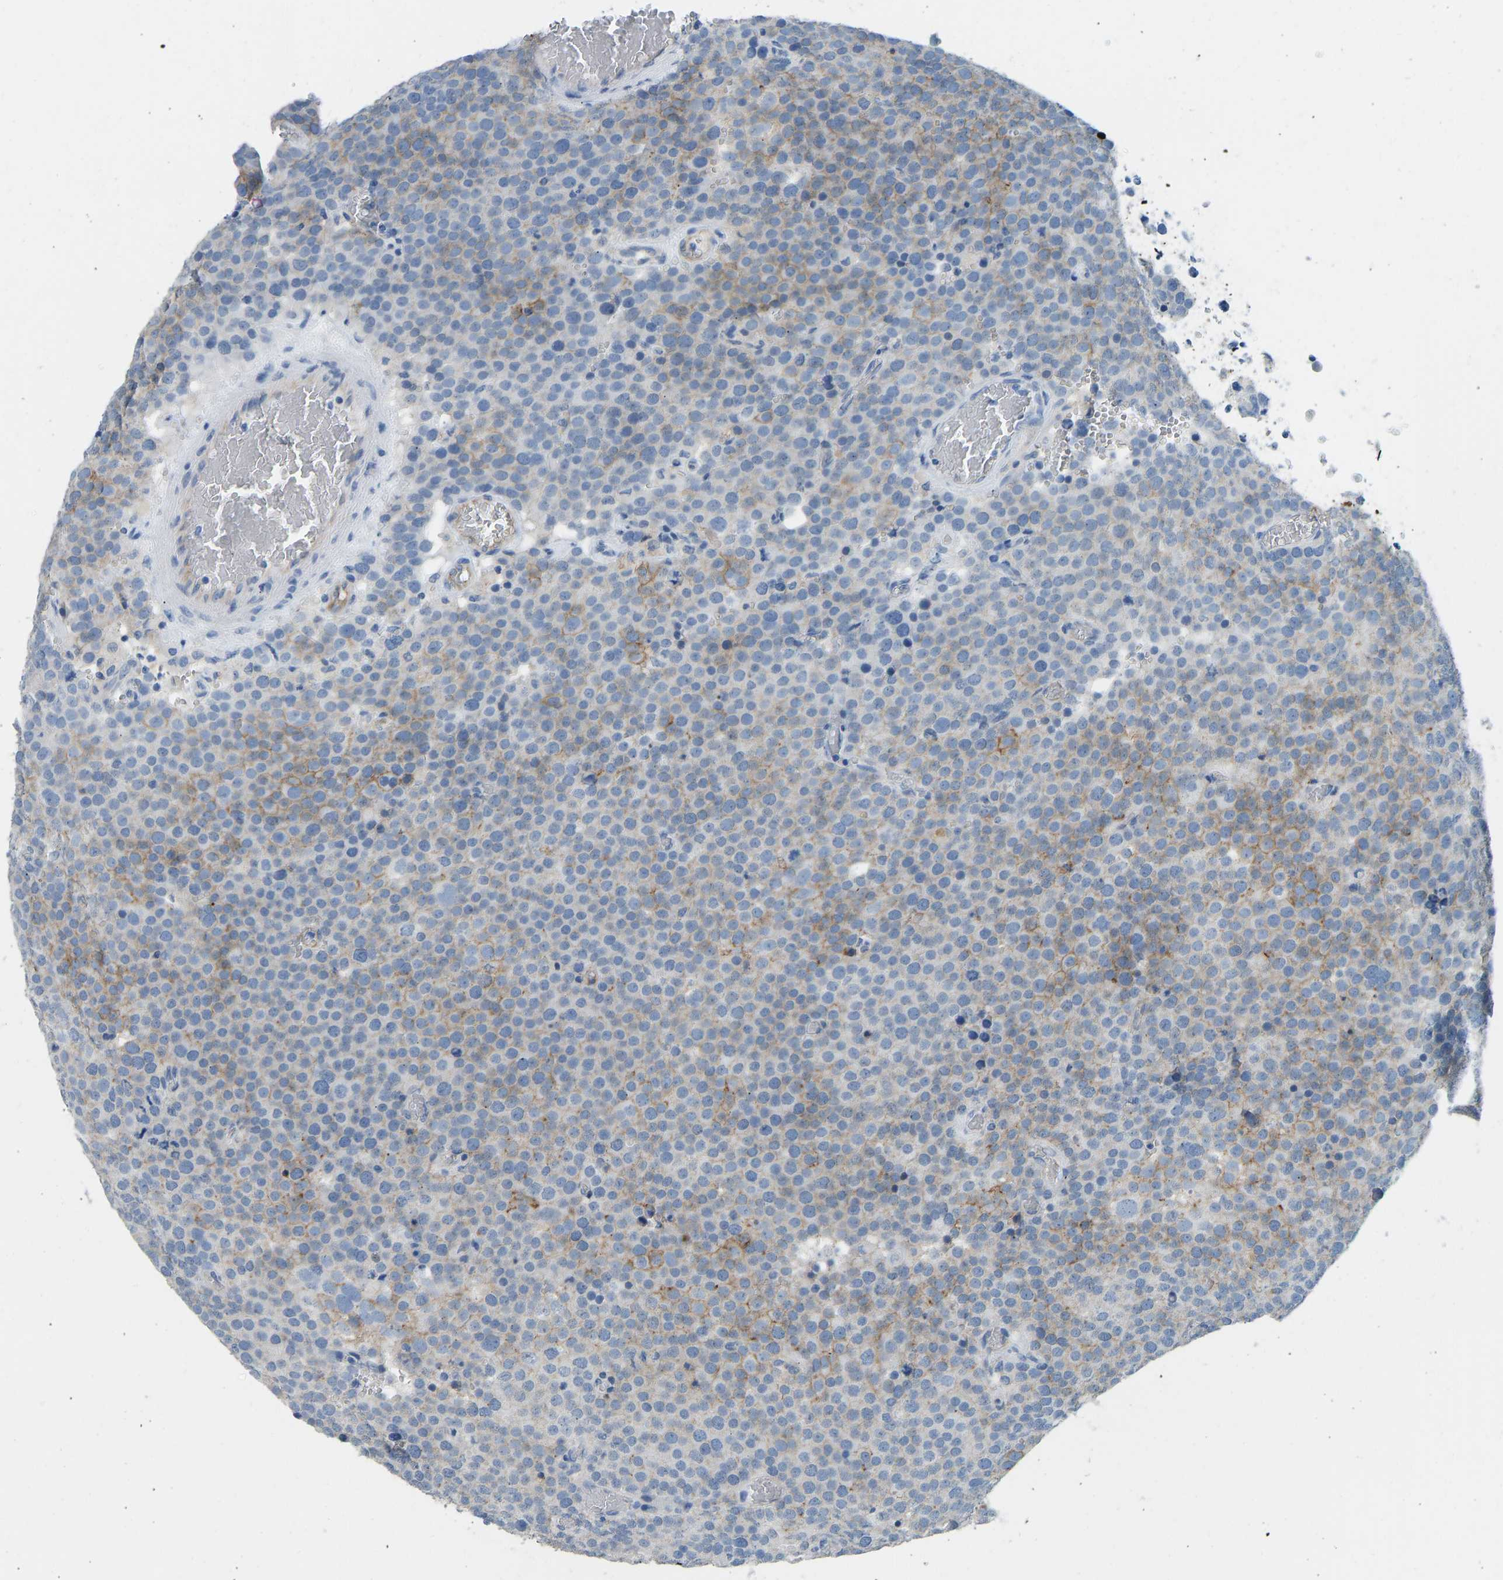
{"staining": {"intensity": "moderate", "quantity": "25%-75%", "location": "cytoplasmic/membranous"}, "tissue": "testis cancer", "cell_type": "Tumor cells", "image_type": "cancer", "snomed": [{"axis": "morphology", "description": "Normal tissue, NOS"}, {"axis": "morphology", "description": "Seminoma, NOS"}, {"axis": "topography", "description": "Testis"}], "caption": "Immunohistochemical staining of human testis cancer displays moderate cytoplasmic/membranous protein expression in approximately 25%-75% of tumor cells.", "gene": "ATP1A1", "patient": {"sex": "male", "age": 71}}